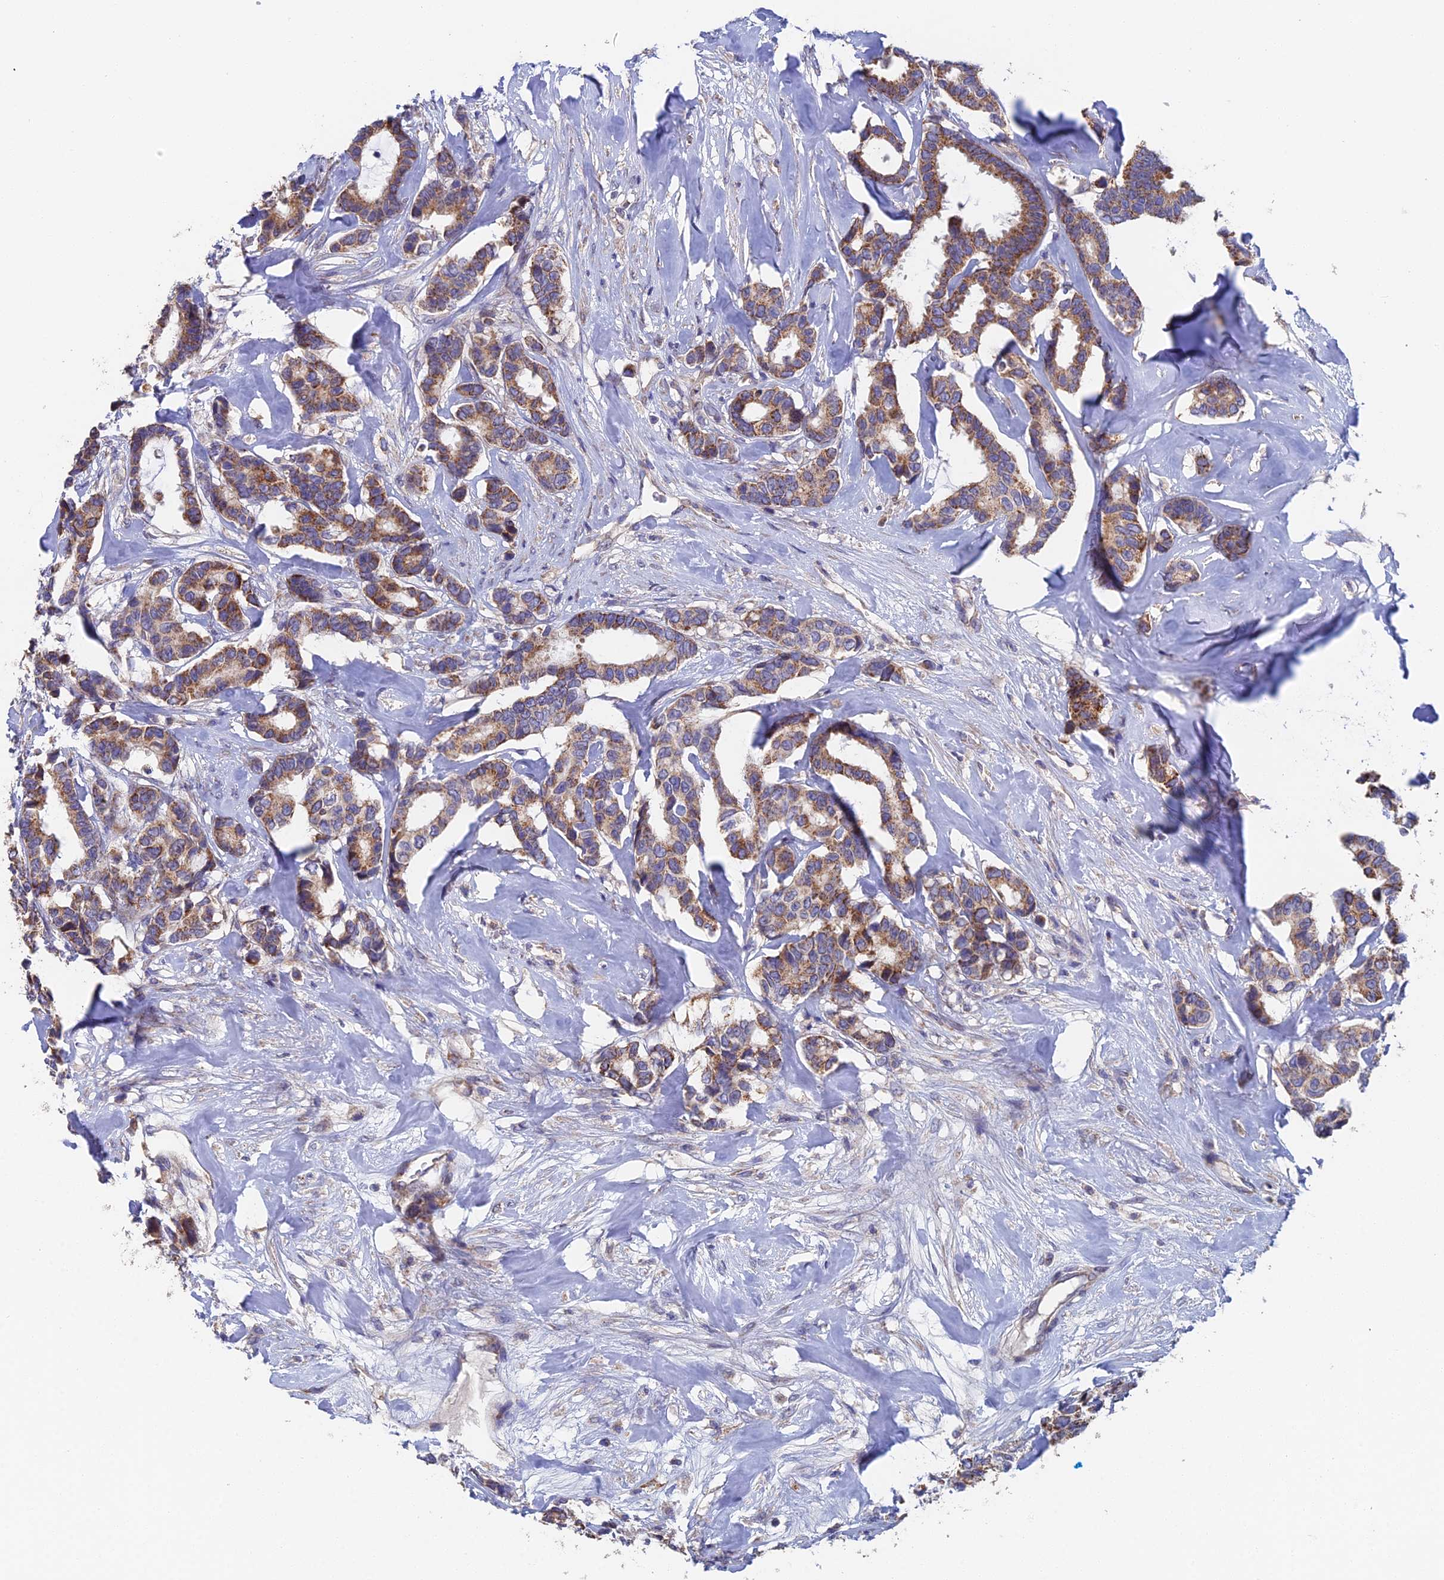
{"staining": {"intensity": "moderate", "quantity": ">75%", "location": "cytoplasmic/membranous"}, "tissue": "breast cancer", "cell_type": "Tumor cells", "image_type": "cancer", "snomed": [{"axis": "morphology", "description": "Duct carcinoma"}, {"axis": "topography", "description": "Breast"}], "caption": "Immunohistochemical staining of breast cancer (invasive ductal carcinoma) exhibits moderate cytoplasmic/membranous protein positivity in approximately >75% of tumor cells.", "gene": "ECSIT", "patient": {"sex": "female", "age": 87}}